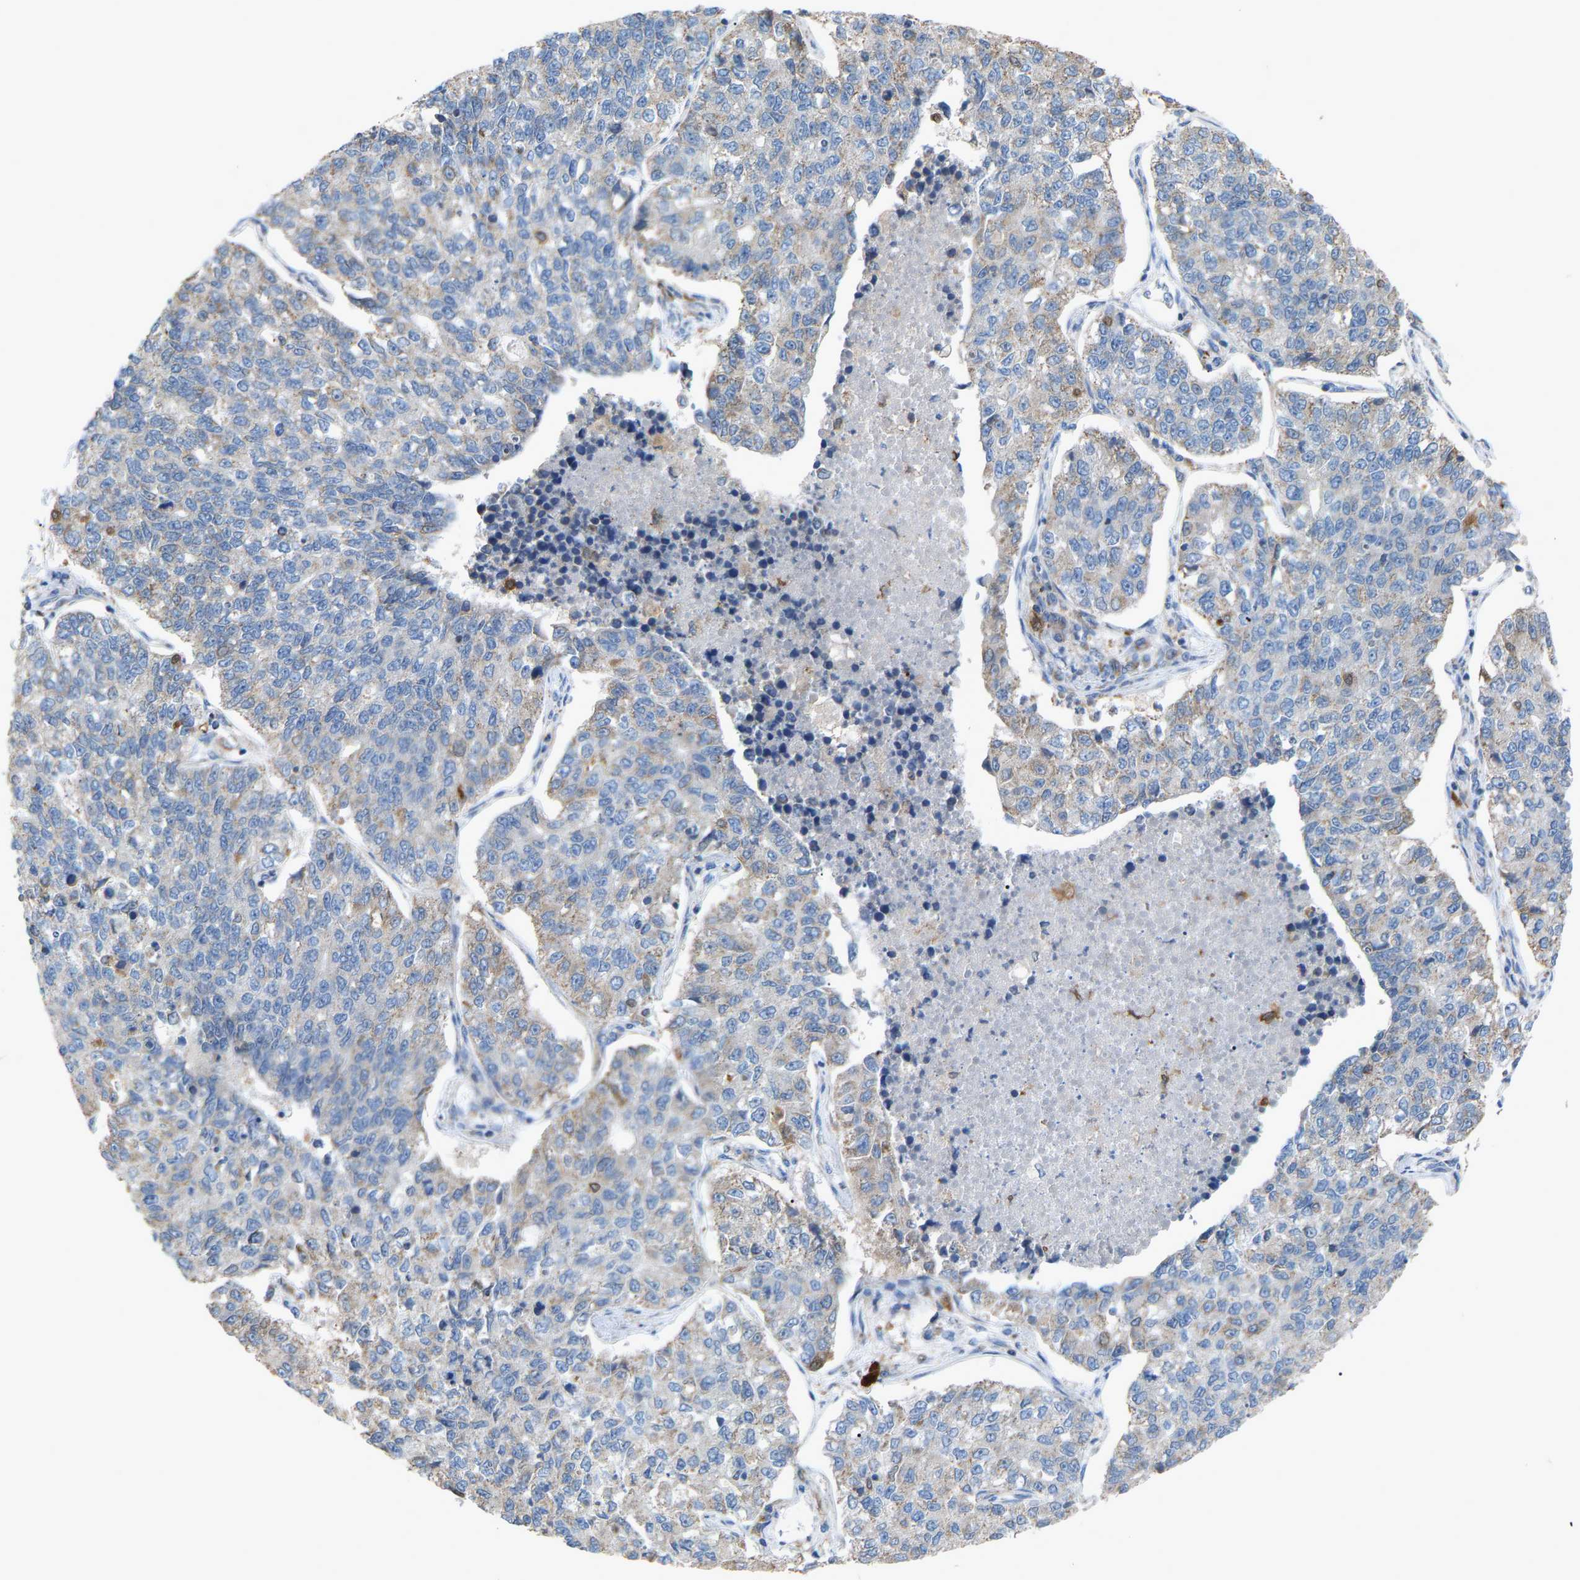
{"staining": {"intensity": "weak", "quantity": "<25%", "location": "cytoplasmic/membranous"}, "tissue": "lung cancer", "cell_type": "Tumor cells", "image_type": "cancer", "snomed": [{"axis": "morphology", "description": "Adenocarcinoma, NOS"}, {"axis": "topography", "description": "Lung"}], "caption": "Tumor cells show no significant protein positivity in adenocarcinoma (lung).", "gene": "CROT", "patient": {"sex": "male", "age": 49}}